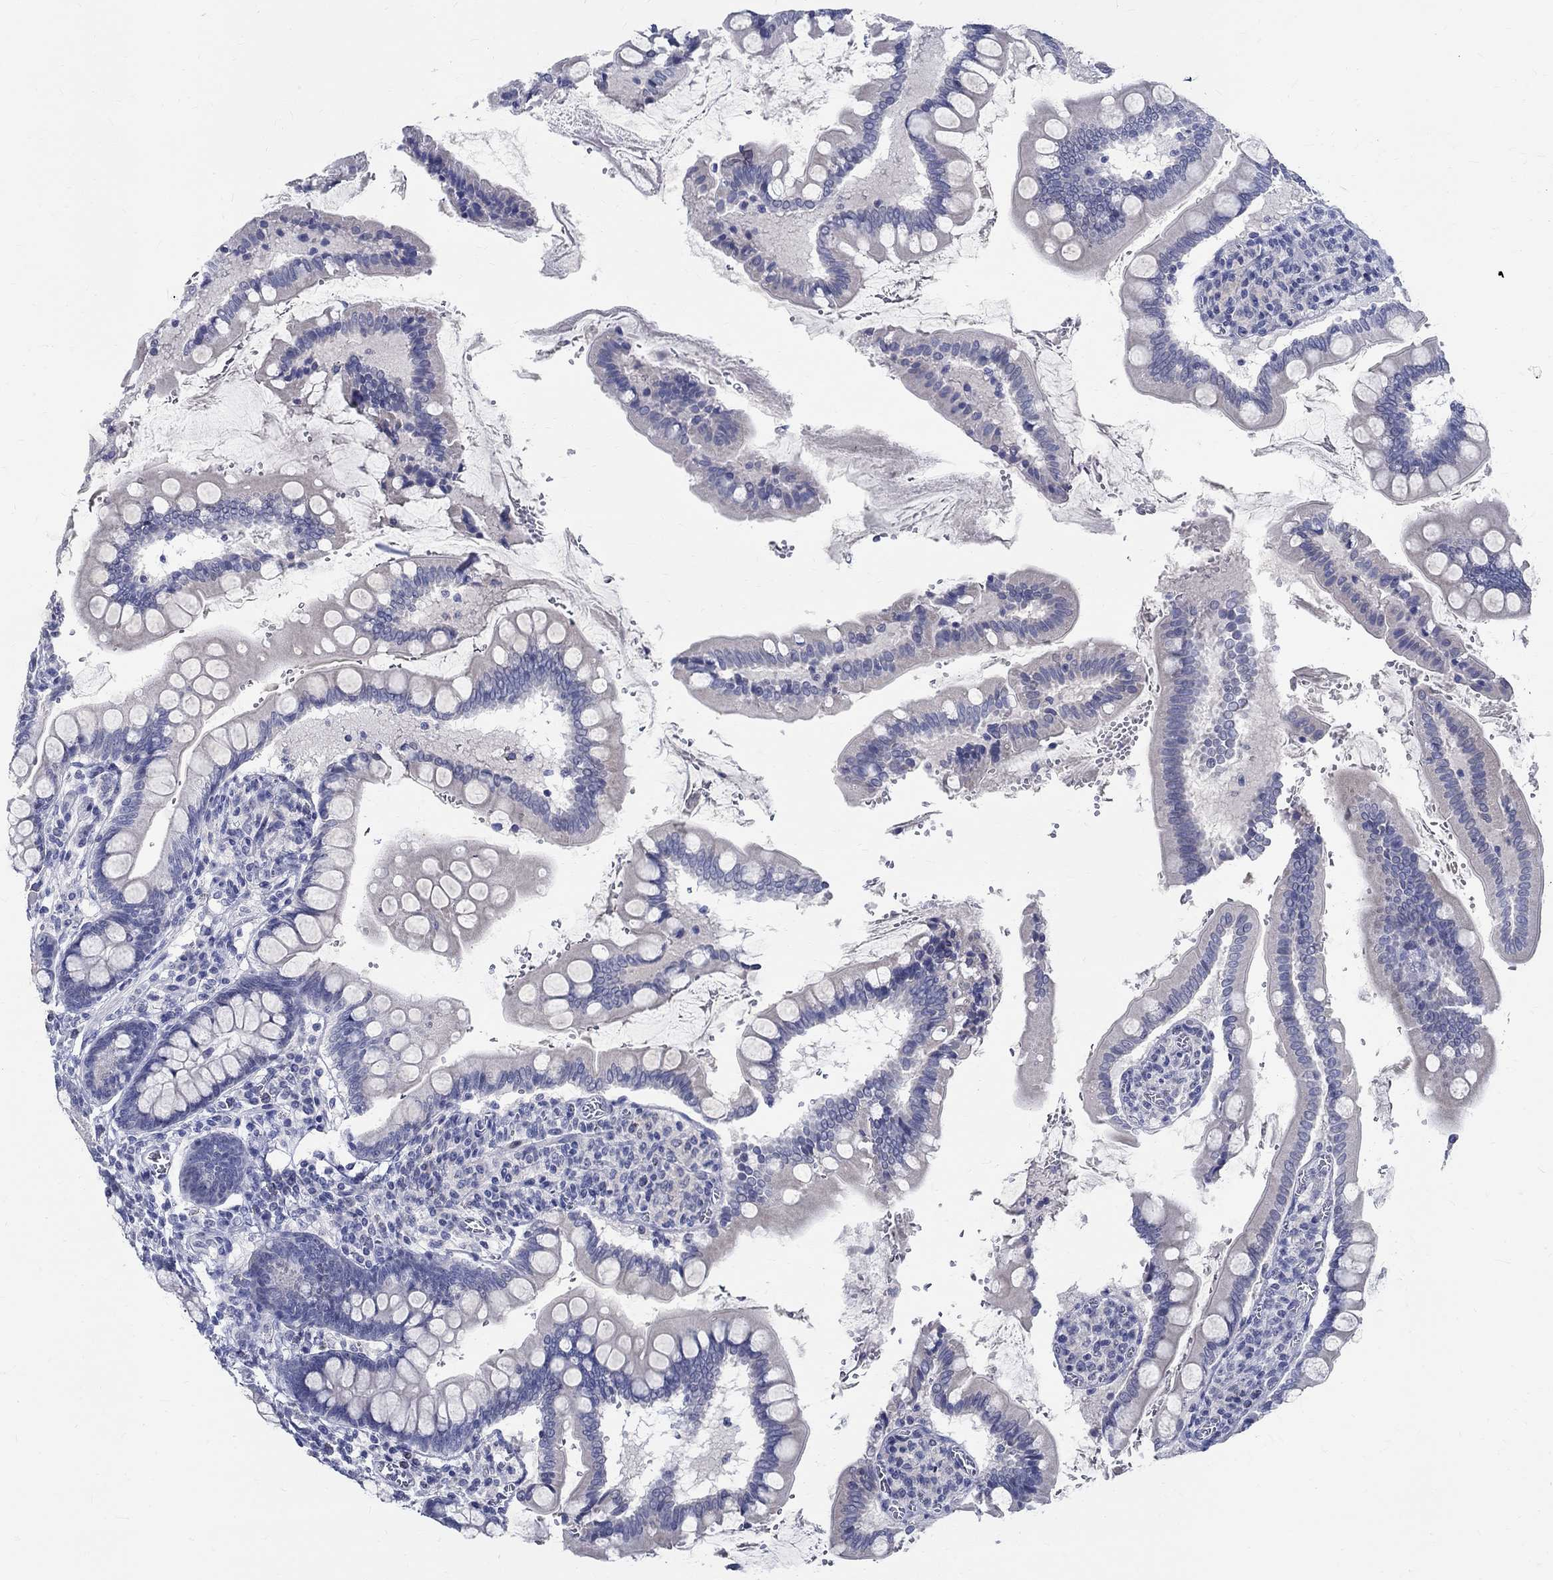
{"staining": {"intensity": "negative", "quantity": "none", "location": "none"}, "tissue": "small intestine", "cell_type": "Glandular cells", "image_type": "normal", "snomed": [{"axis": "morphology", "description": "Normal tissue, NOS"}, {"axis": "topography", "description": "Small intestine"}], "caption": "Normal small intestine was stained to show a protein in brown. There is no significant expression in glandular cells.", "gene": "CETN1", "patient": {"sex": "female", "age": 56}}